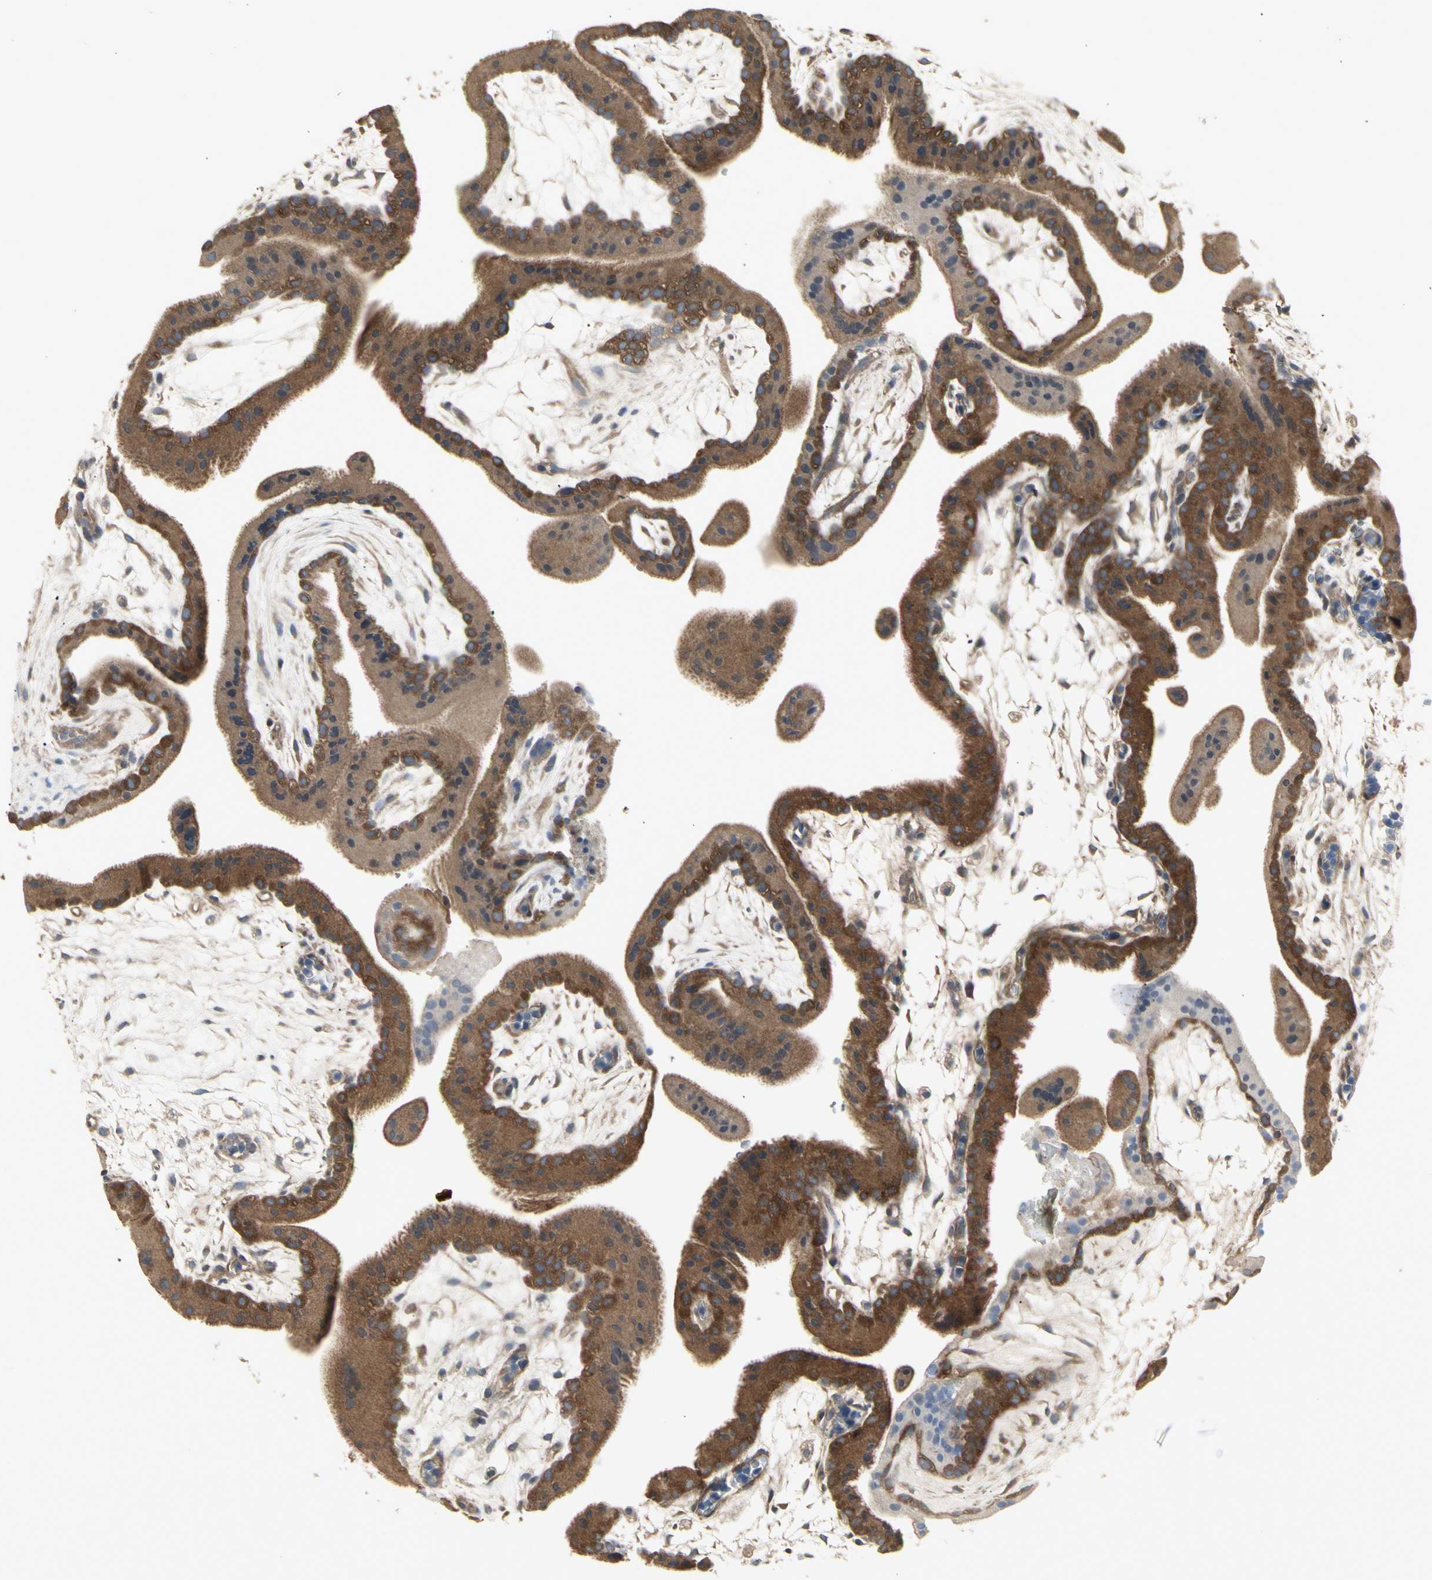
{"staining": {"intensity": "strong", "quantity": ">75%", "location": "cytoplasmic/membranous"}, "tissue": "placenta", "cell_type": "Trophoblastic cells", "image_type": "normal", "snomed": [{"axis": "morphology", "description": "Normal tissue, NOS"}, {"axis": "topography", "description": "Placenta"}], "caption": "Immunohistochemical staining of benign human placenta shows >75% levels of strong cytoplasmic/membranous protein positivity in about >75% of trophoblastic cells.", "gene": "CHURC1", "patient": {"sex": "female", "age": 19}}